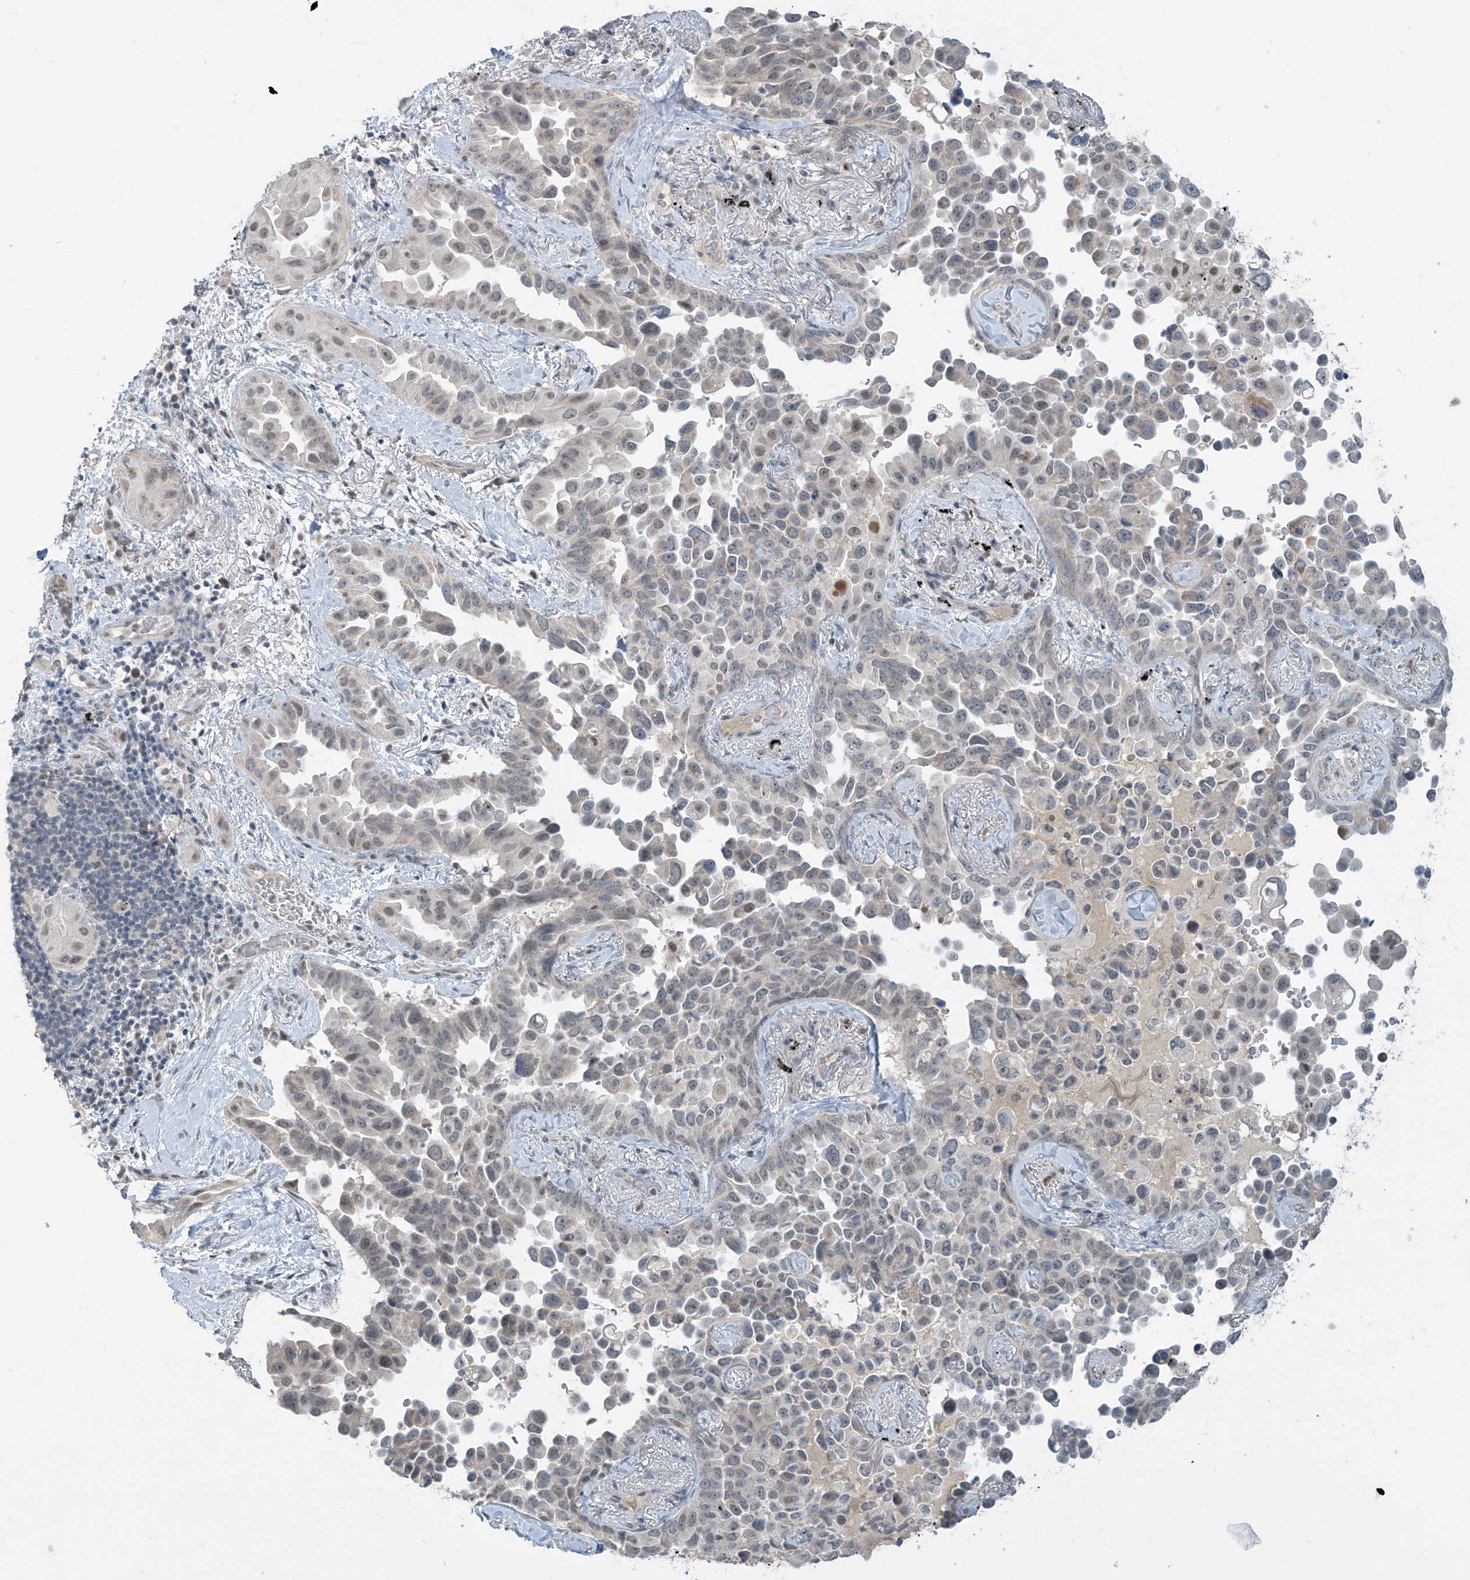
{"staining": {"intensity": "negative", "quantity": "none", "location": "none"}, "tissue": "lung cancer", "cell_type": "Tumor cells", "image_type": "cancer", "snomed": [{"axis": "morphology", "description": "Adenocarcinoma, NOS"}, {"axis": "topography", "description": "Lung"}], "caption": "Tumor cells show no significant positivity in lung cancer.", "gene": "METAP1D", "patient": {"sex": "female", "age": 67}}